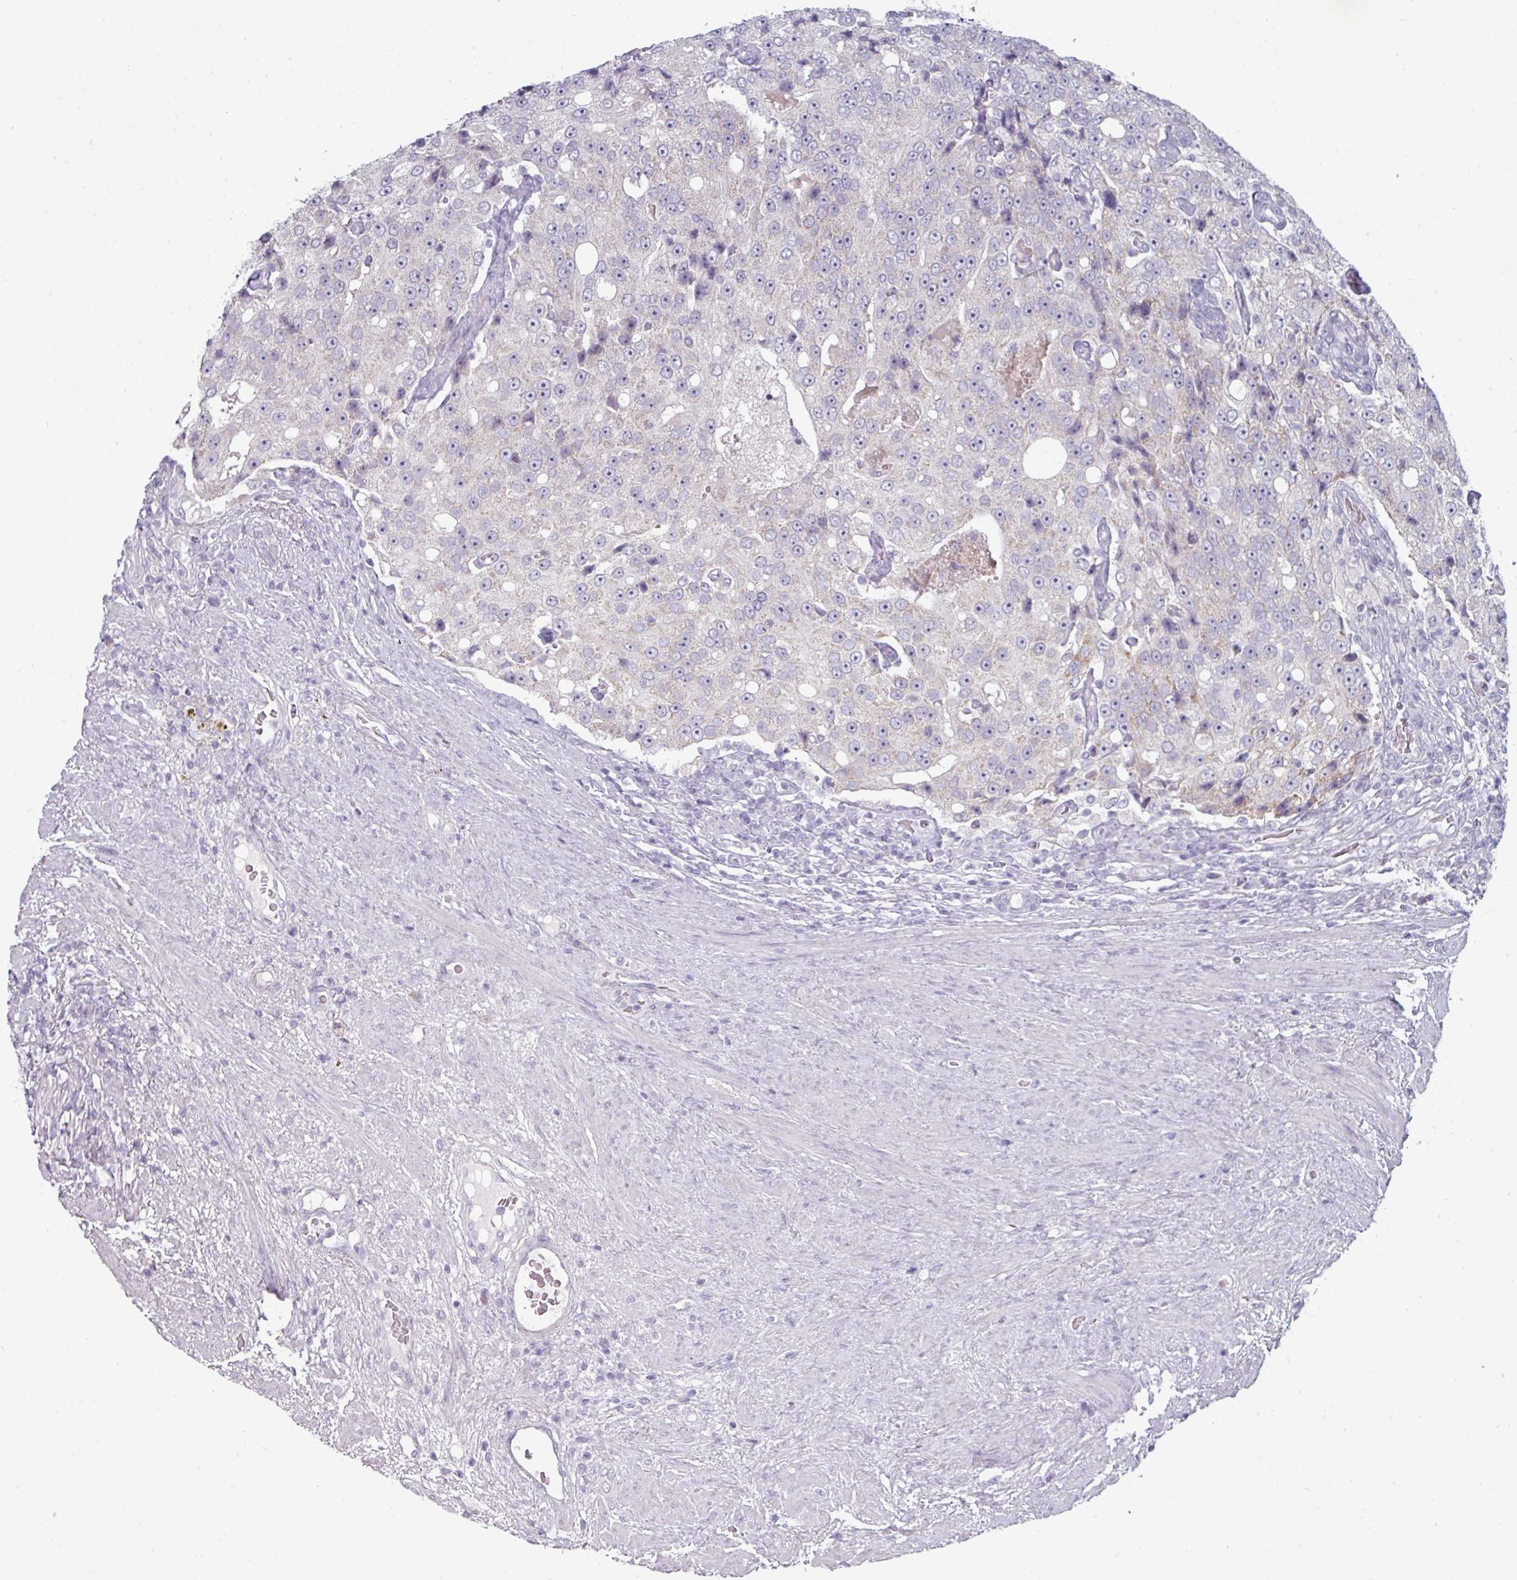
{"staining": {"intensity": "weak", "quantity": "<25%", "location": "cytoplasmic/membranous"}, "tissue": "prostate cancer", "cell_type": "Tumor cells", "image_type": "cancer", "snomed": [{"axis": "morphology", "description": "Adenocarcinoma, High grade"}, {"axis": "topography", "description": "Prostate"}], "caption": "Tumor cells show no significant protein positivity in prostate high-grade adenocarcinoma.", "gene": "ZNF615", "patient": {"sex": "male", "age": 70}}